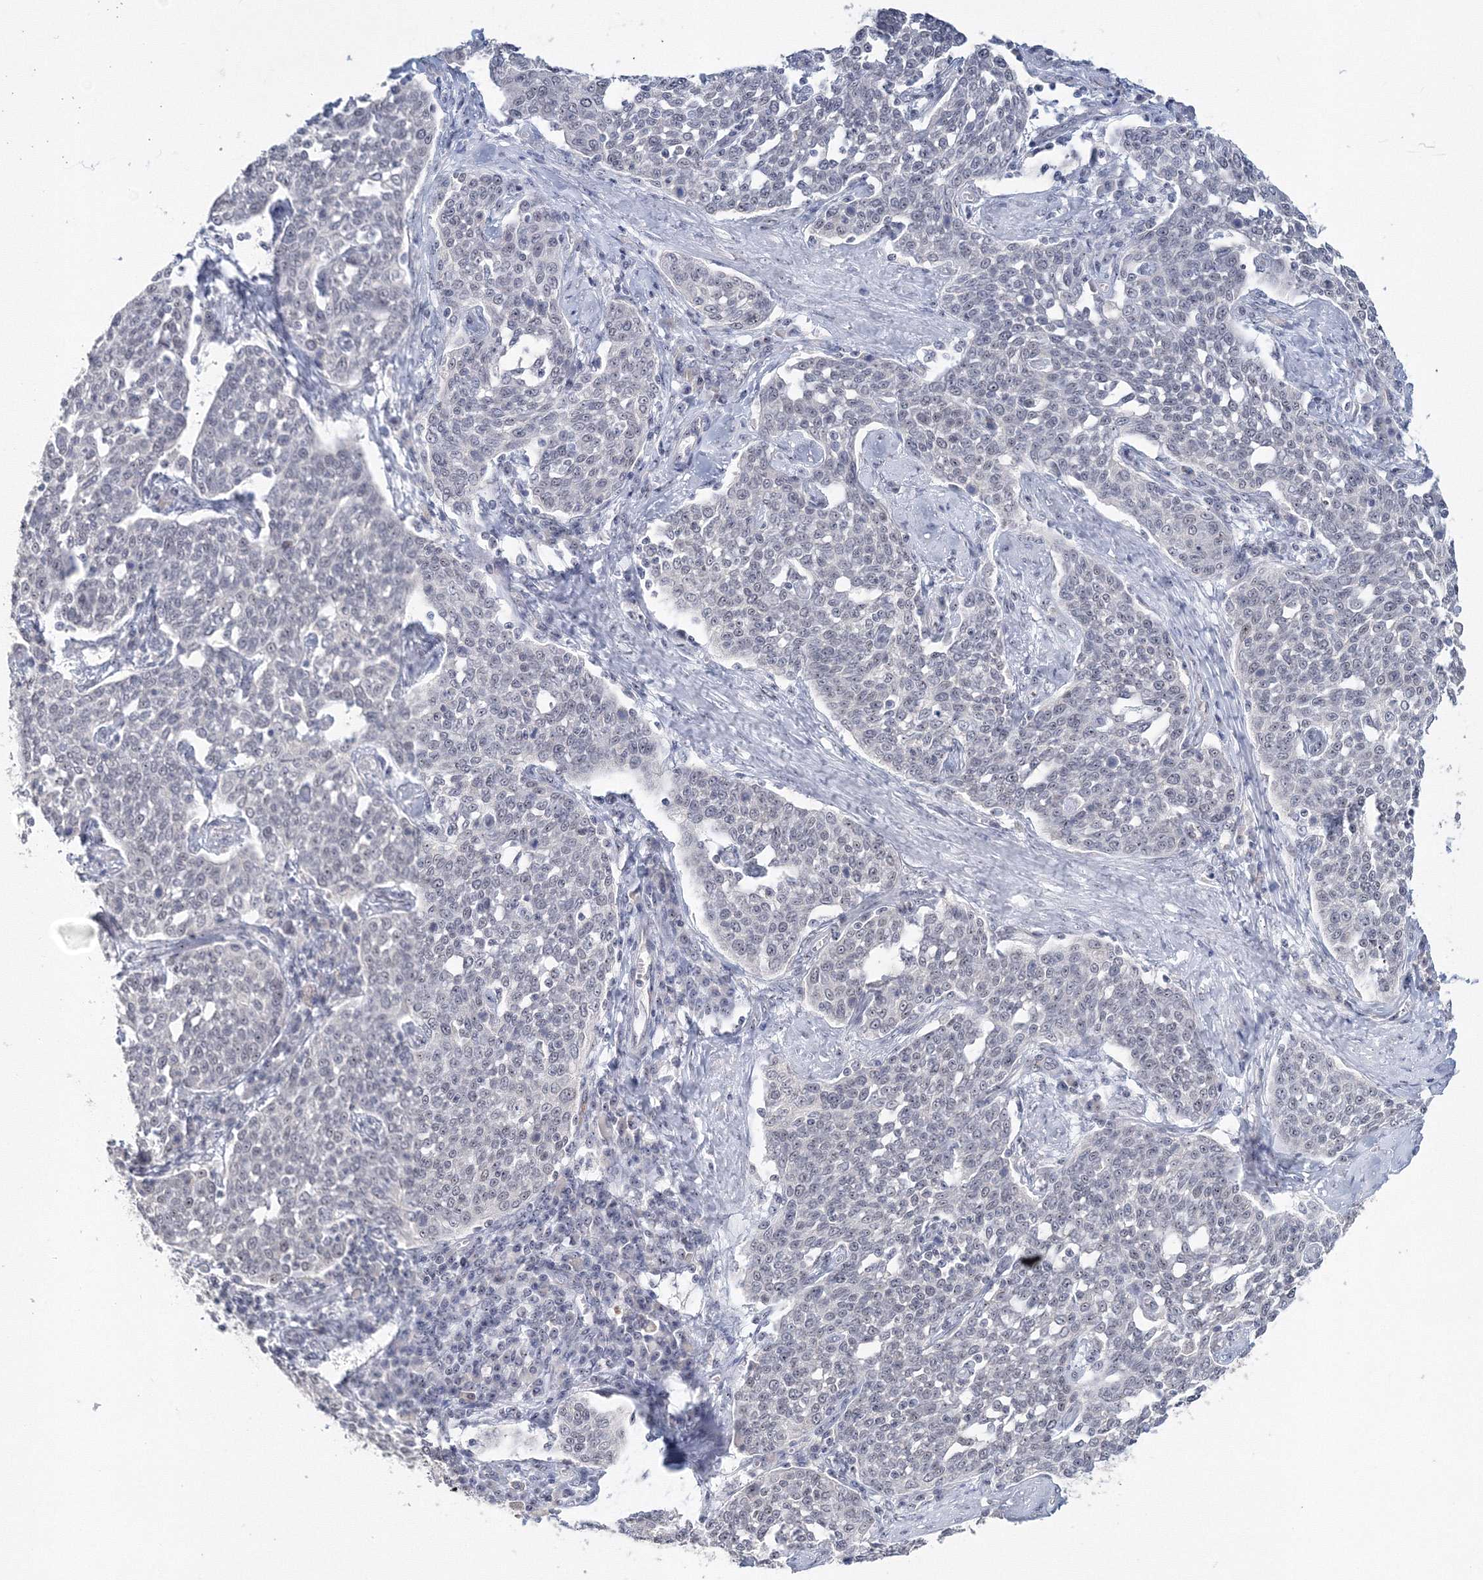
{"staining": {"intensity": "negative", "quantity": "none", "location": "none"}, "tissue": "cervical cancer", "cell_type": "Tumor cells", "image_type": "cancer", "snomed": [{"axis": "morphology", "description": "Squamous cell carcinoma, NOS"}, {"axis": "topography", "description": "Cervix"}], "caption": "Immunohistochemistry (IHC) of human squamous cell carcinoma (cervical) demonstrates no expression in tumor cells.", "gene": "SIRT7", "patient": {"sex": "female", "age": 34}}